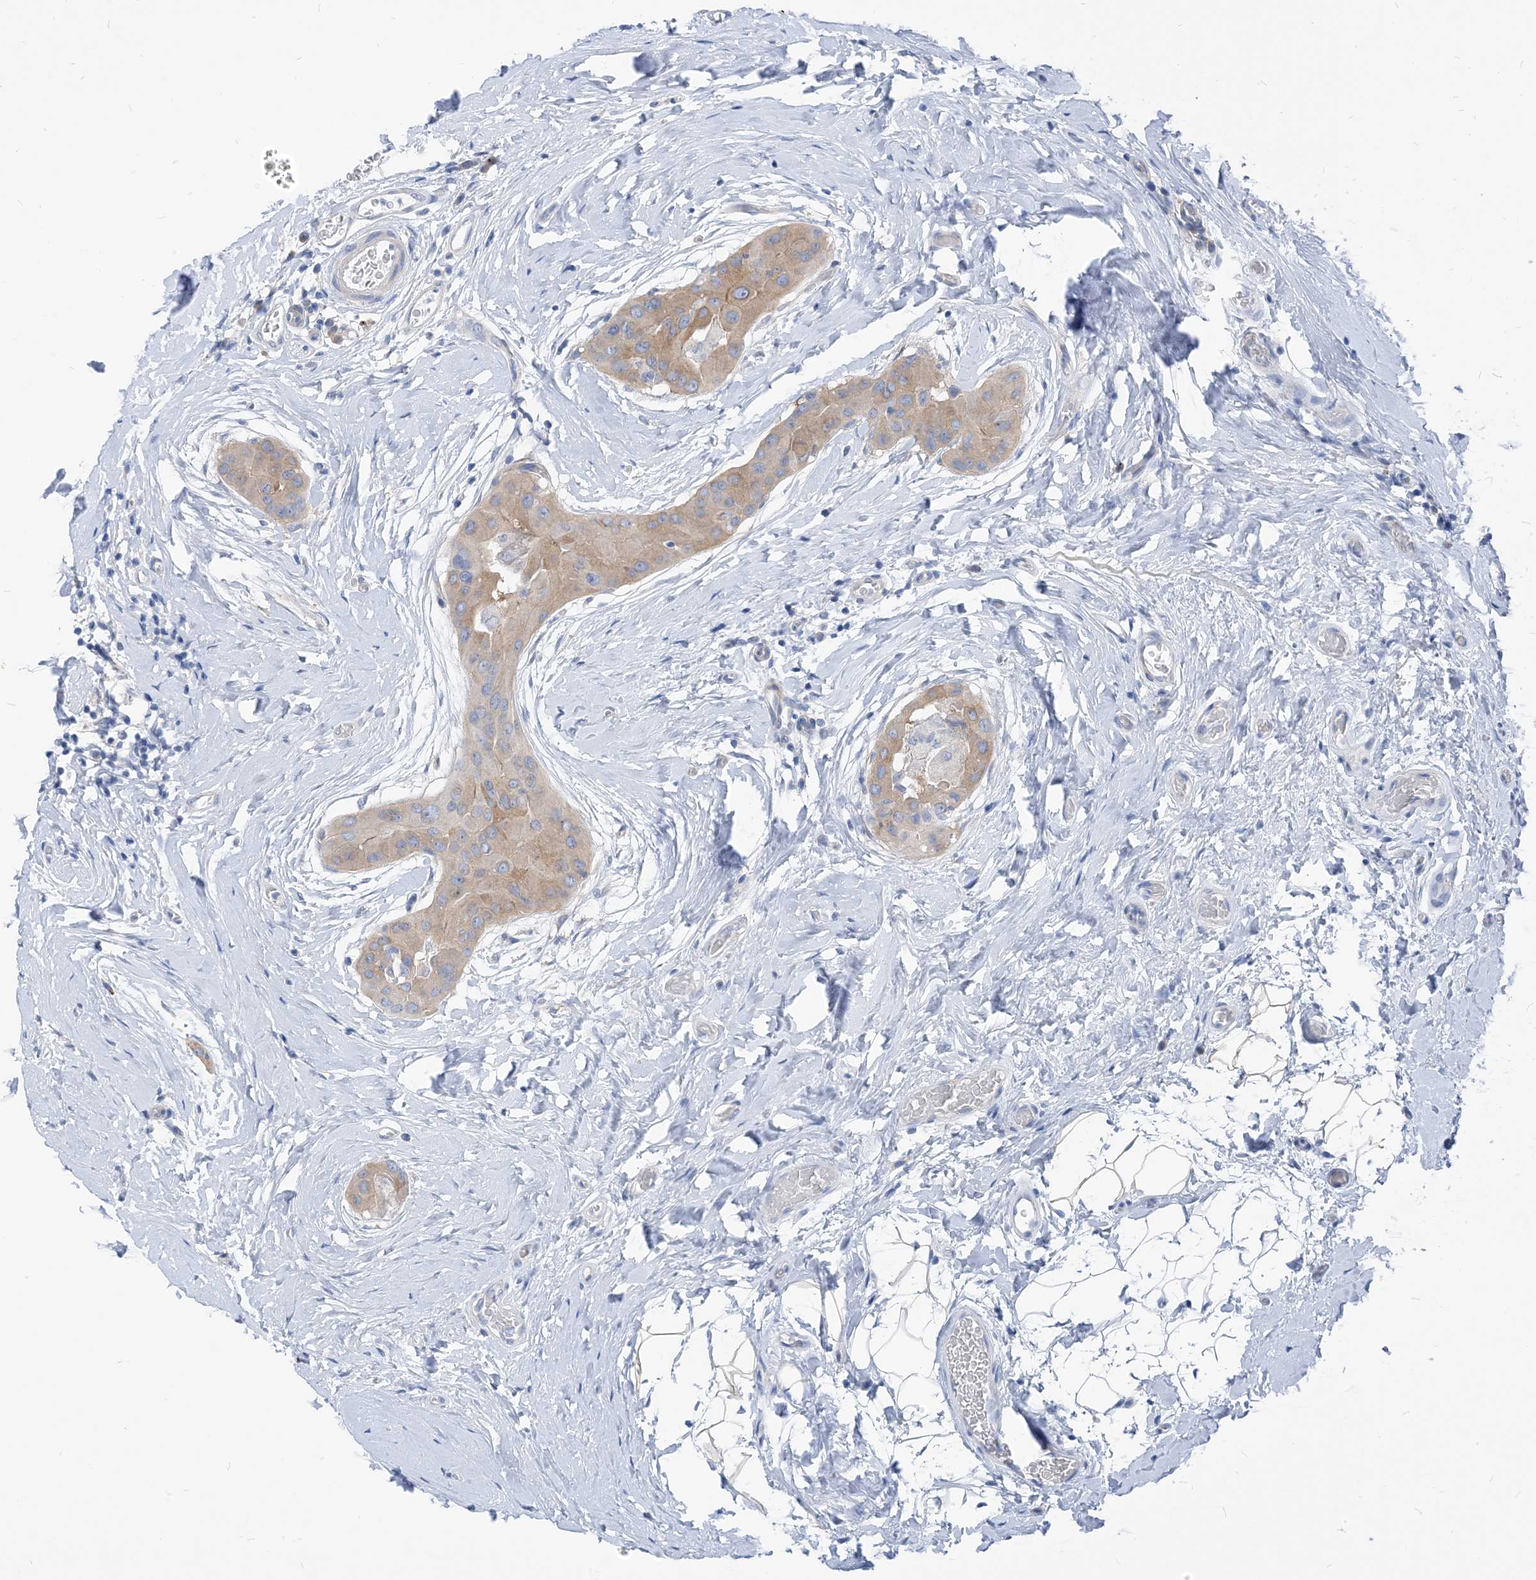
{"staining": {"intensity": "weak", "quantity": ">75%", "location": "cytoplasmic/membranous"}, "tissue": "thyroid cancer", "cell_type": "Tumor cells", "image_type": "cancer", "snomed": [{"axis": "morphology", "description": "Papillary adenocarcinoma, NOS"}, {"axis": "topography", "description": "Thyroid gland"}], "caption": "About >75% of tumor cells in thyroid papillary adenocarcinoma exhibit weak cytoplasmic/membranous protein staining as visualized by brown immunohistochemical staining.", "gene": "PLEKHA3", "patient": {"sex": "male", "age": 33}}